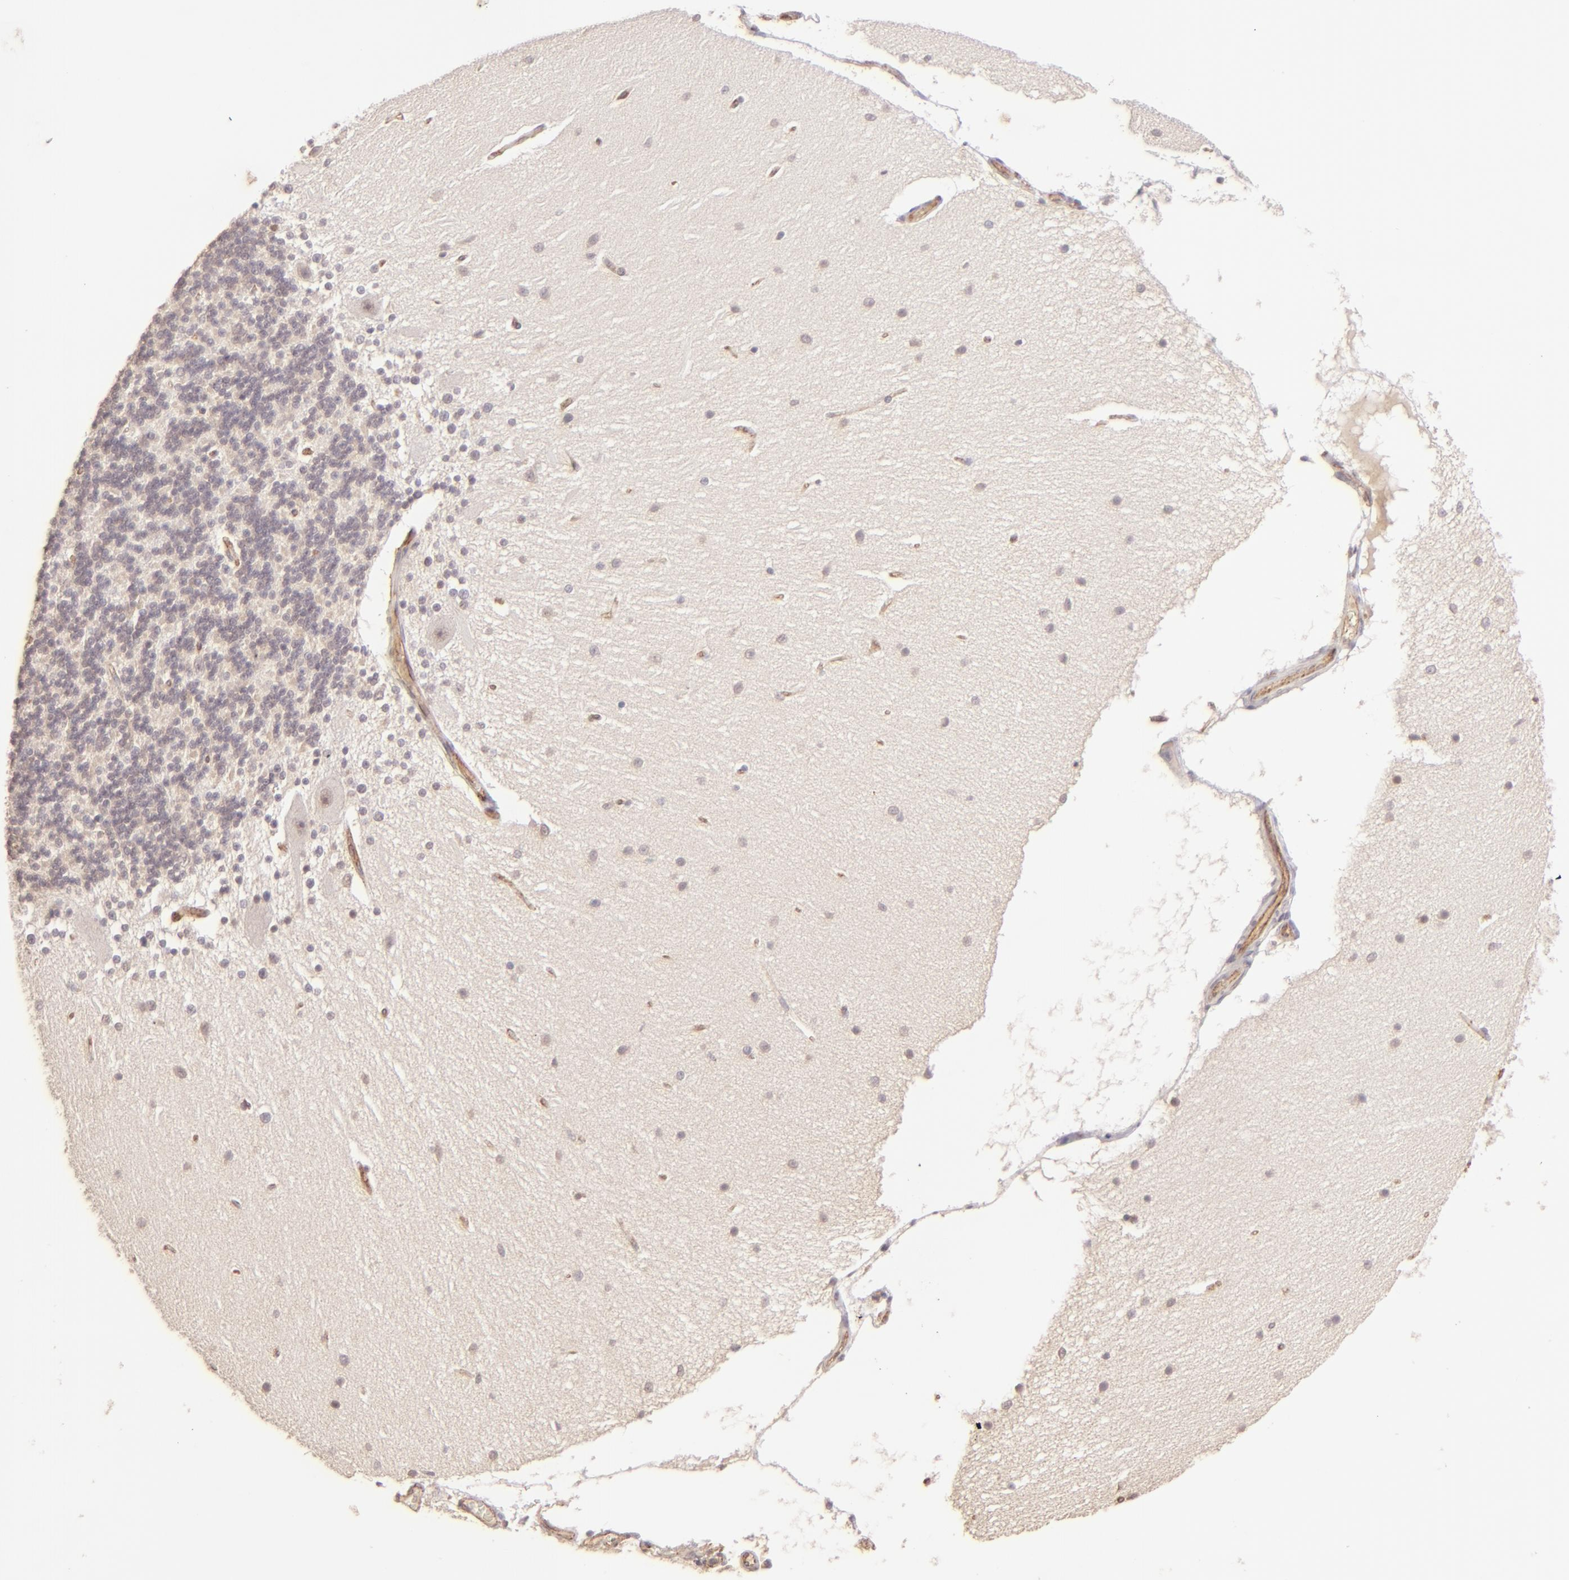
{"staining": {"intensity": "negative", "quantity": "none", "location": "none"}, "tissue": "cerebellum", "cell_type": "Cells in granular layer", "image_type": "normal", "snomed": [{"axis": "morphology", "description": "Normal tissue, NOS"}, {"axis": "topography", "description": "Cerebellum"}], "caption": "Cerebellum stained for a protein using immunohistochemistry shows no expression cells in granular layer.", "gene": "CLDN1", "patient": {"sex": "female", "age": 54}}